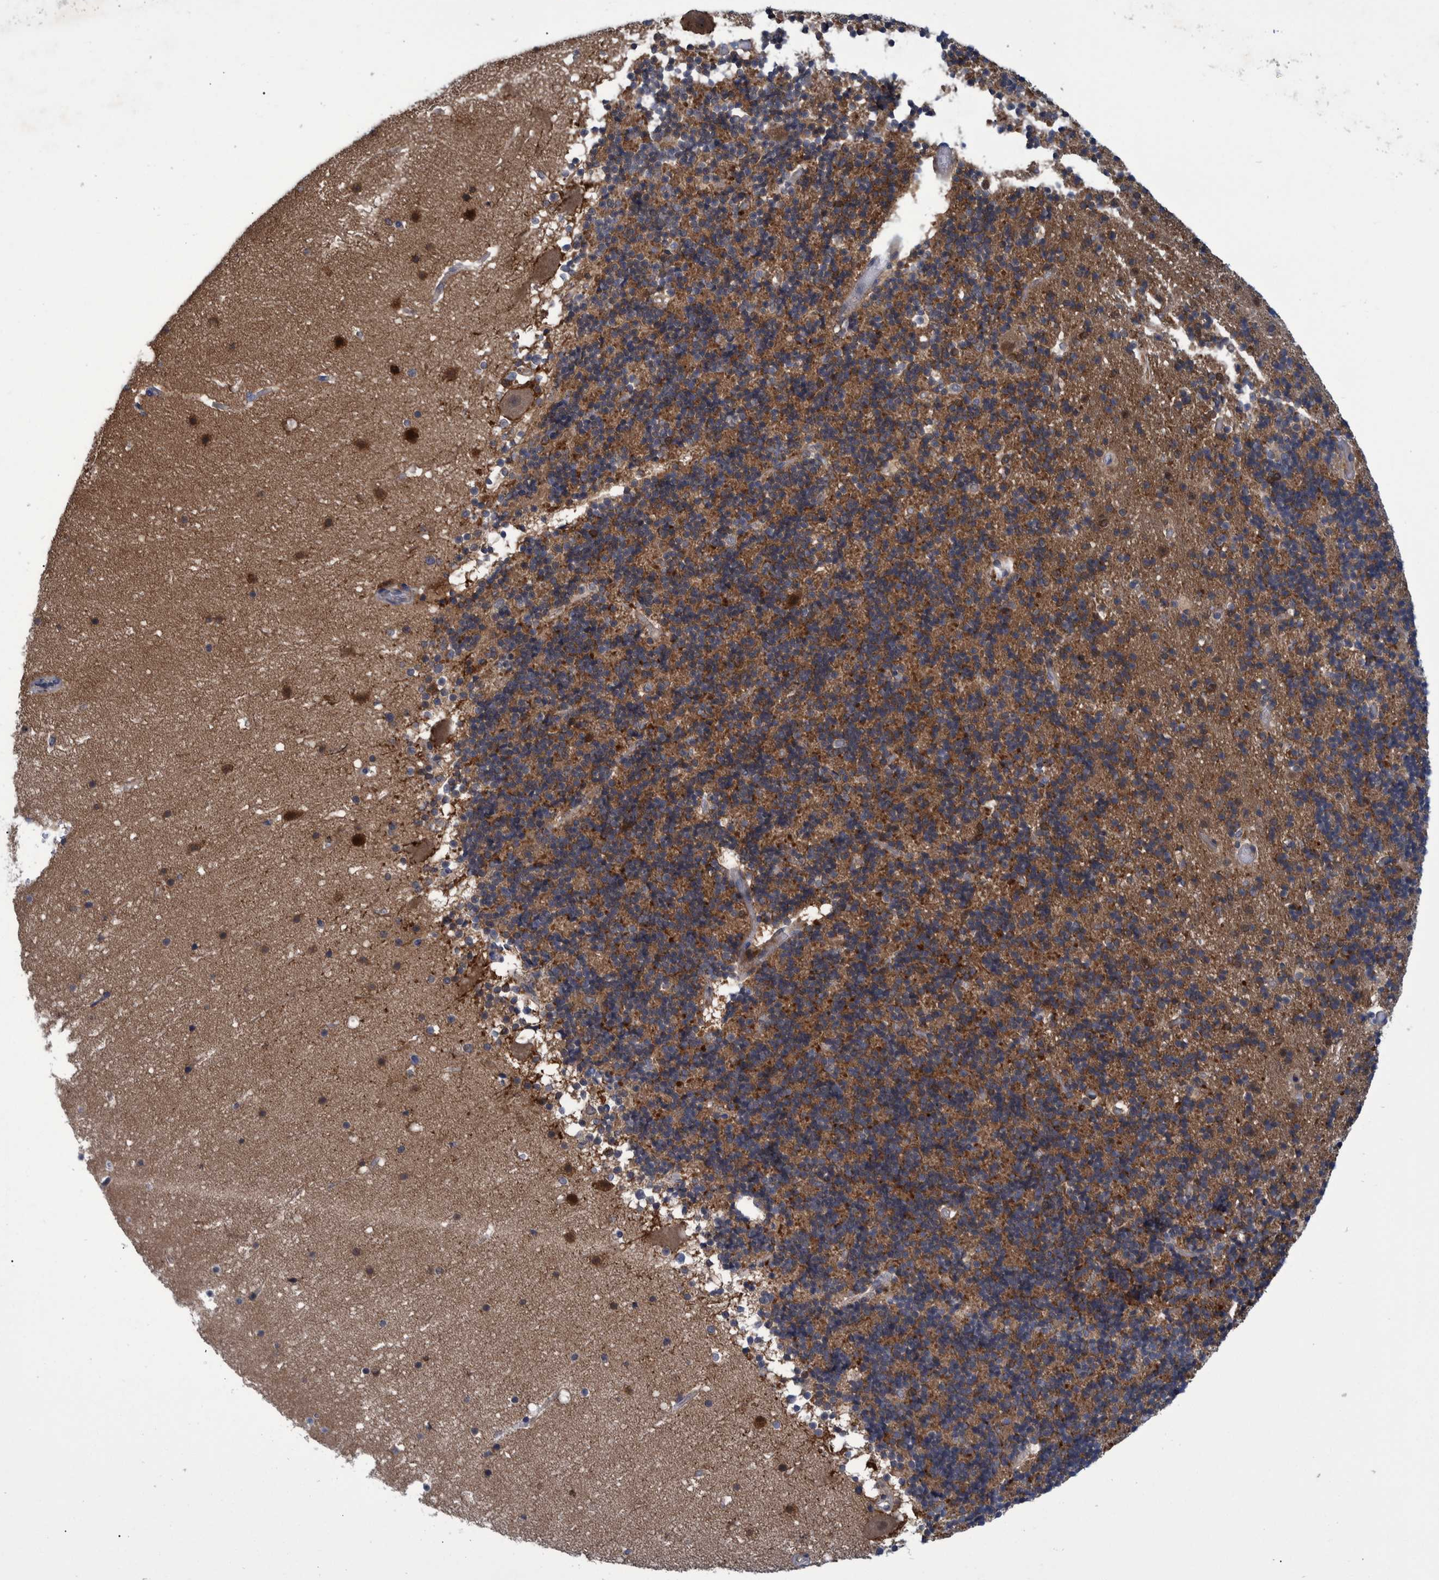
{"staining": {"intensity": "moderate", "quantity": ">75%", "location": "cytoplasmic/membranous"}, "tissue": "cerebellum", "cell_type": "Cells in granular layer", "image_type": "normal", "snomed": [{"axis": "morphology", "description": "Normal tissue, NOS"}, {"axis": "topography", "description": "Cerebellum"}], "caption": "Cerebellum stained with immunohistochemistry exhibits moderate cytoplasmic/membranous positivity in about >75% of cells in granular layer. The protein of interest is shown in brown color, while the nuclei are stained blue.", "gene": "PCYT2", "patient": {"sex": "male", "age": 57}}